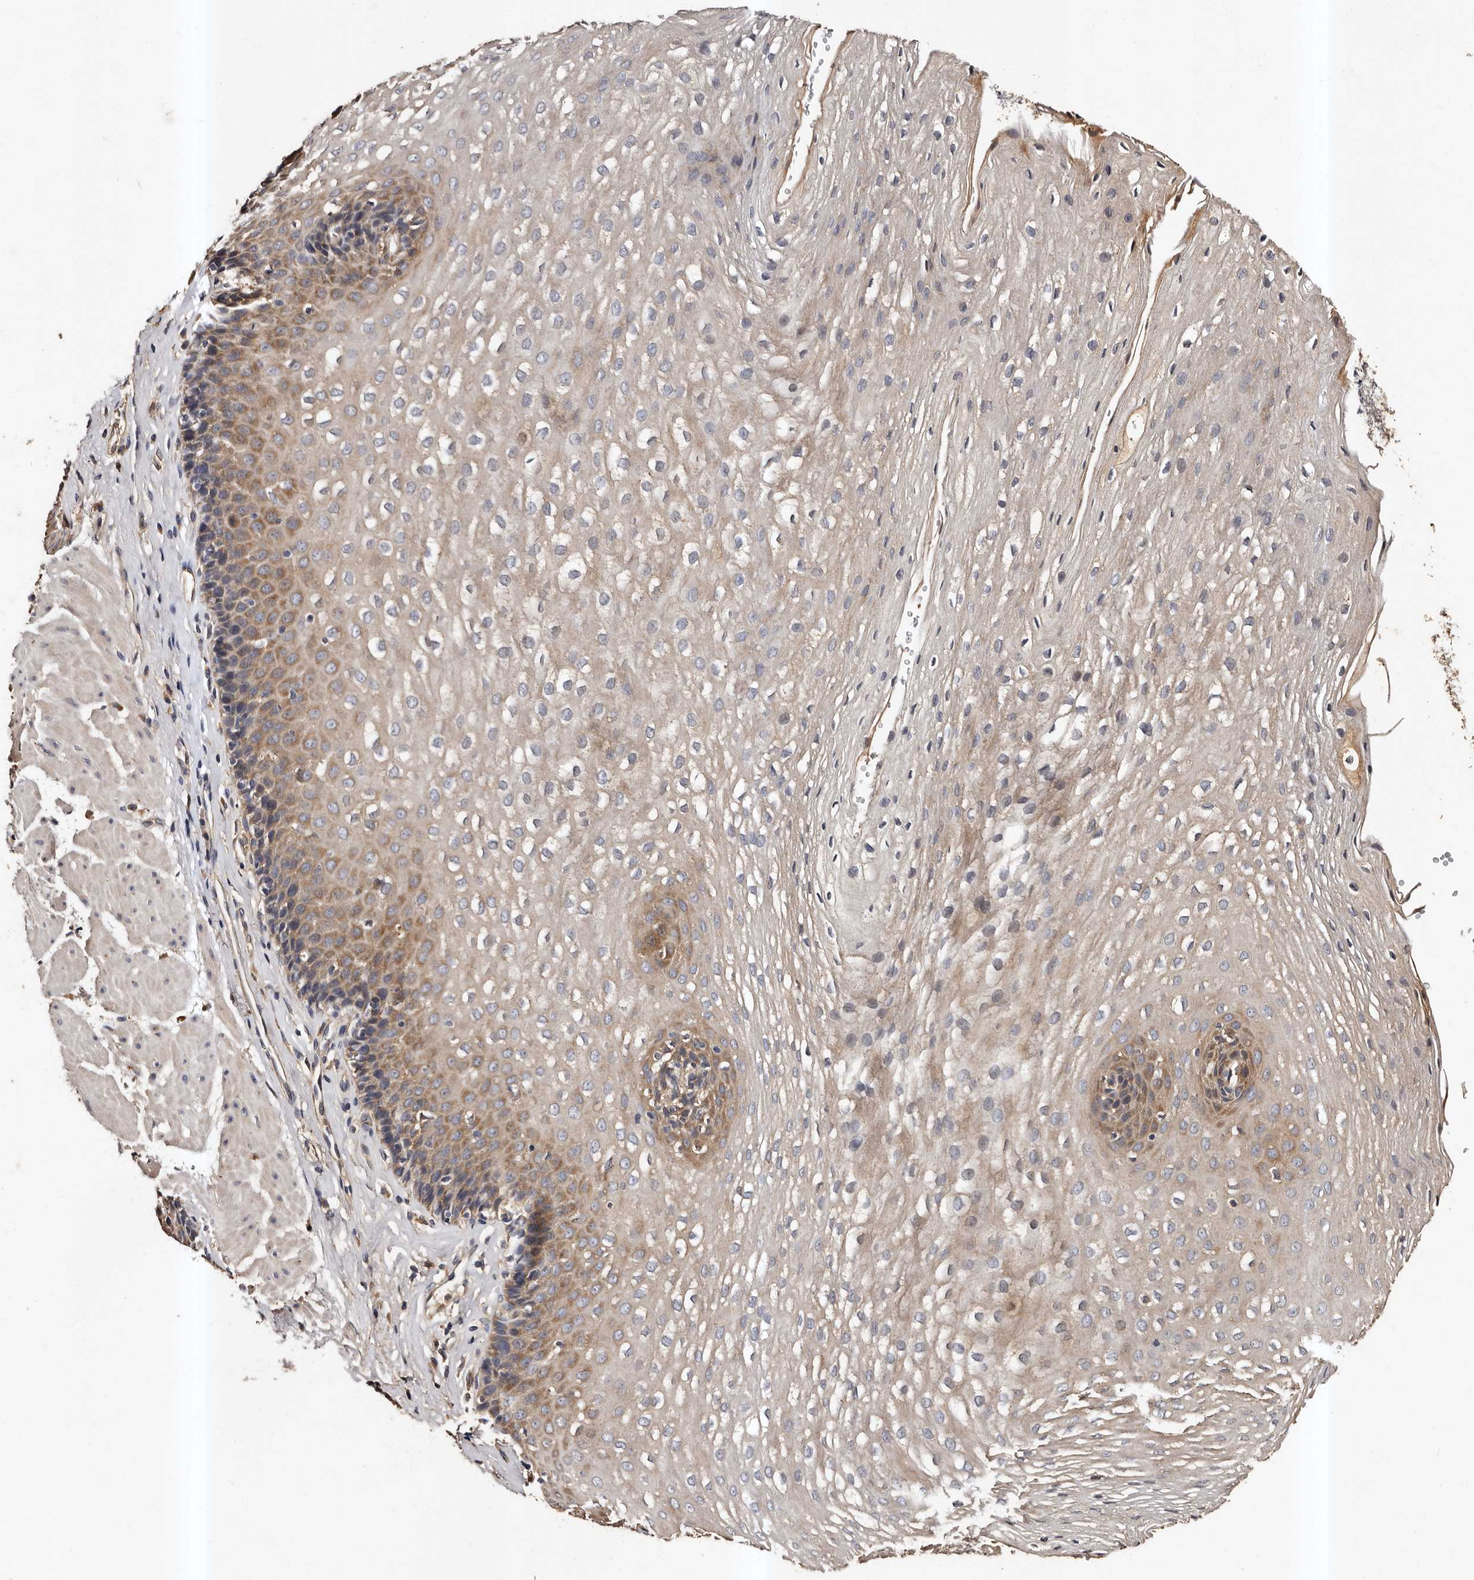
{"staining": {"intensity": "moderate", "quantity": "<25%", "location": "cytoplasmic/membranous"}, "tissue": "esophagus", "cell_type": "Squamous epithelial cells", "image_type": "normal", "snomed": [{"axis": "morphology", "description": "Normal tissue, NOS"}, {"axis": "topography", "description": "Esophagus"}], "caption": "This image demonstrates immunohistochemistry staining of normal human esophagus, with low moderate cytoplasmic/membranous staining in approximately <25% of squamous epithelial cells.", "gene": "ADCK5", "patient": {"sex": "female", "age": 66}}